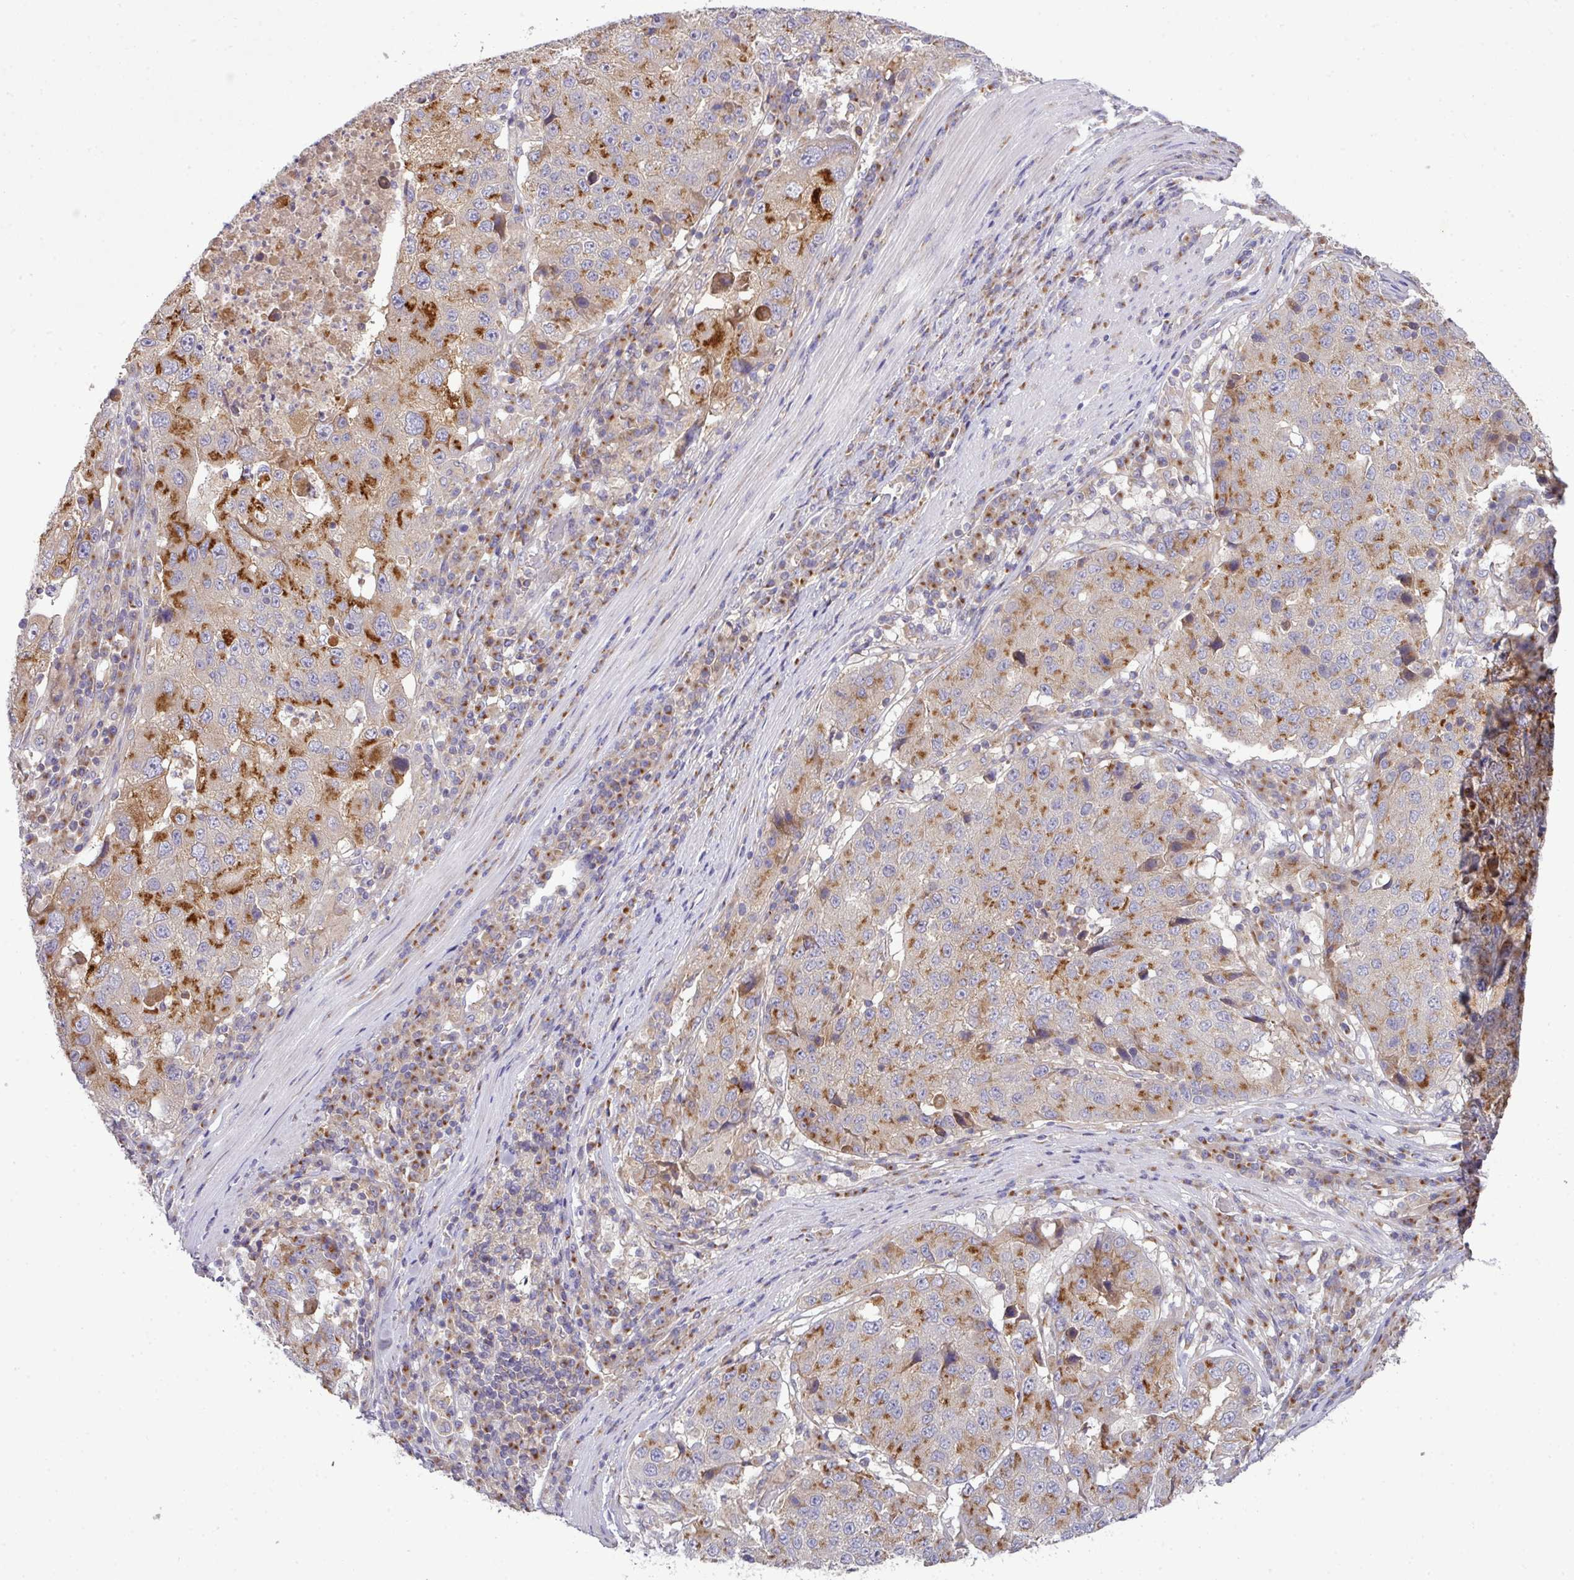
{"staining": {"intensity": "moderate", "quantity": "25%-75%", "location": "cytoplasmic/membranous"}, "tissue": "stomach cancer", "cell_type": "Tumor cells", "image_type": "cancer", "snomed": [{"axis": "morphology", "description": "Adenocarcinoma, NOS"}, {"axis": "topography", "description": "Stomach"}], "caption": "Protein expression analysis of human adenocarcinoma (stomach) reveals moderate cytoplasmic/membranous expression in about 25%-75% of tumor cells. (brown staining indicates protein expression, while blue staining denotes nuclei).", "gene": "VTI1A", "patient": {"sex": "male", "age": 71}}